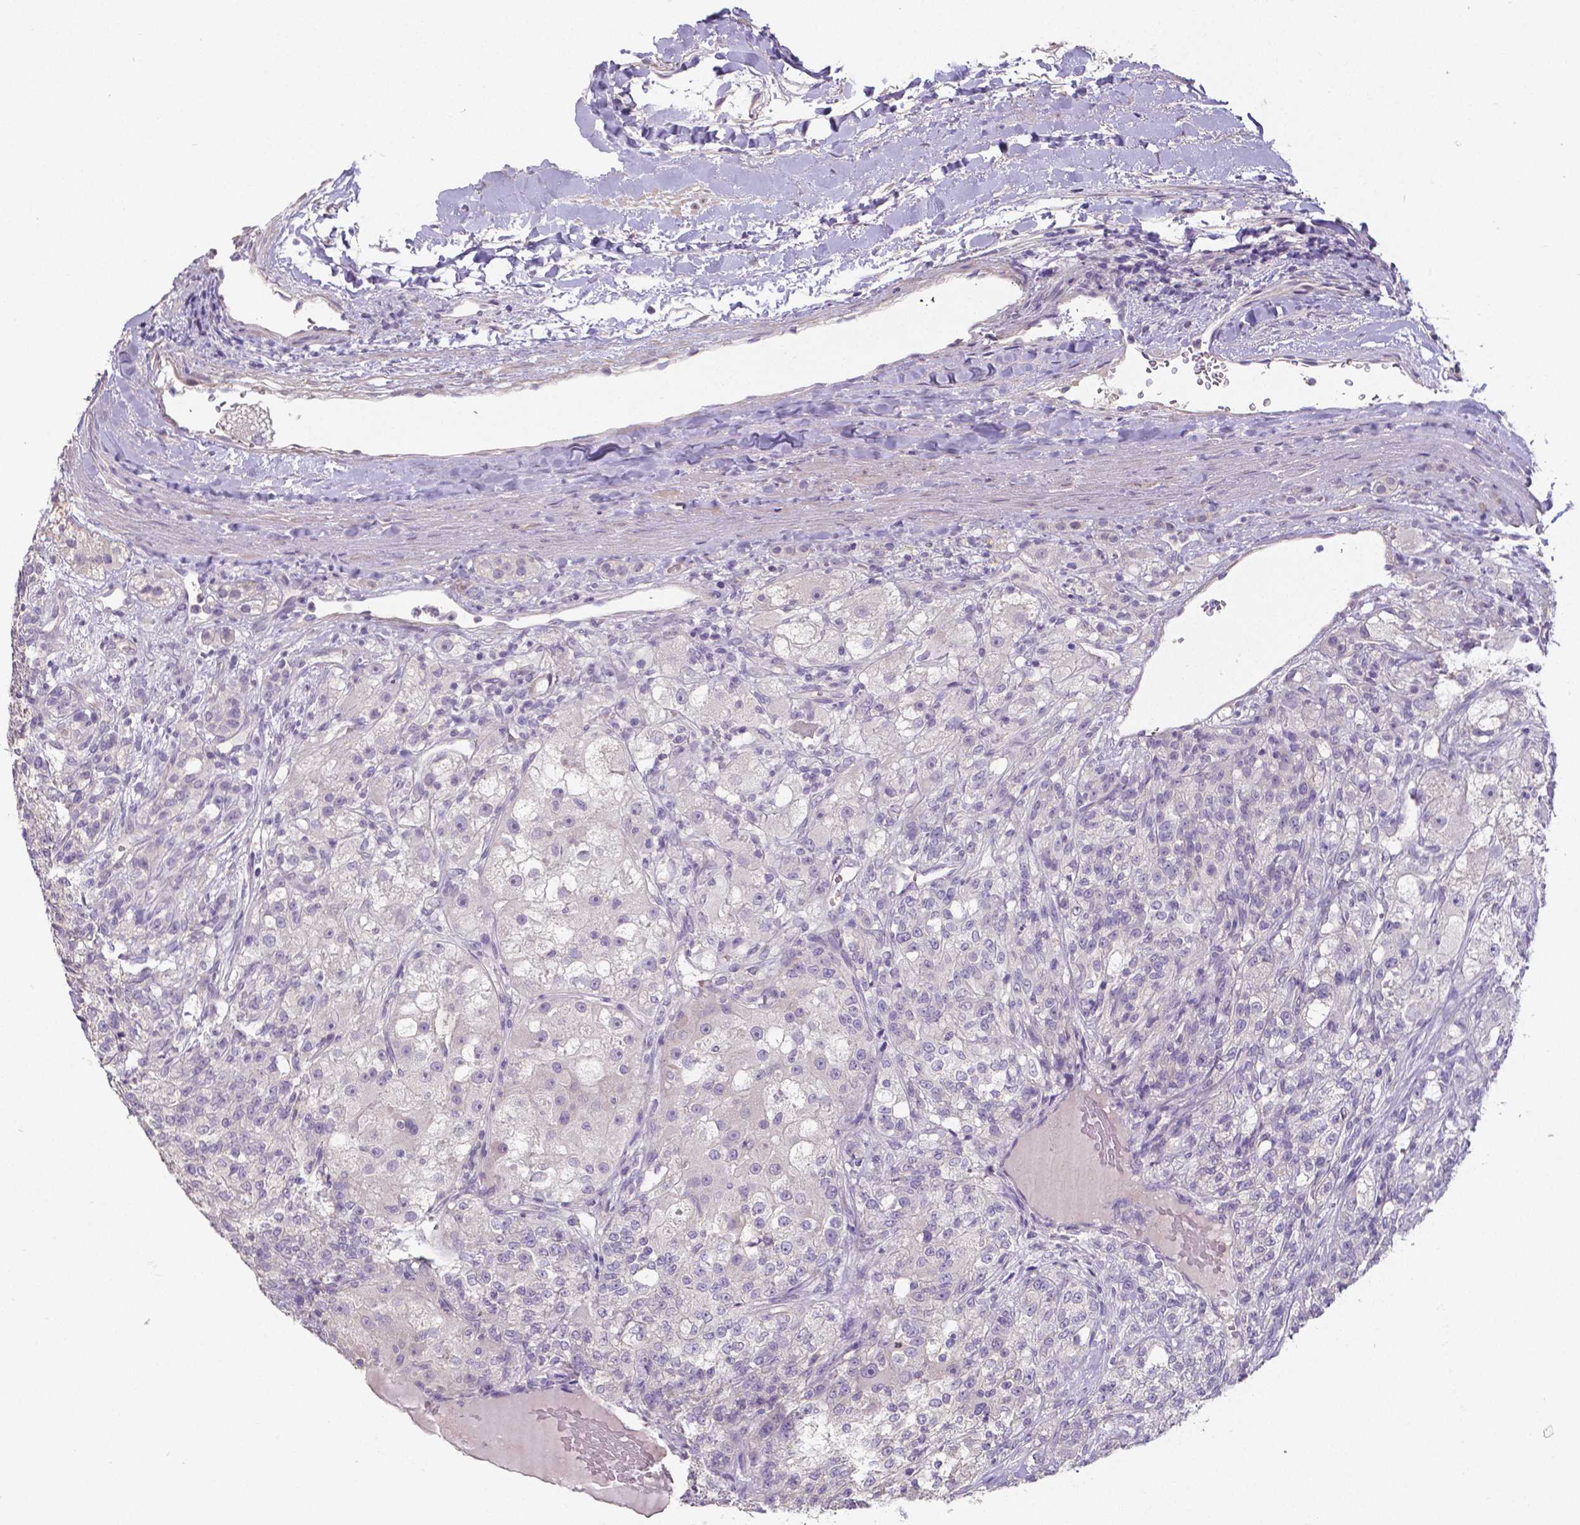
{"staining": {"intensity": "negative", "quantity": "none", "location": "none"}, "tissue": "renal cancer", "cell_type": "Tumor cells", "image_type": "cancer", "snomed": [{"axis": "morphology", "description": "Adenocarcinoma, NOS"}, {"axis": "topography", "description": "Kidney"}], "caption": "This photomicrograph is of renal adenocarcinoma stained with immunohistochemistry to label a protein in brown with the nuclei are counter-stained blue. There is no expression in tumor cells.", "gene": "CRMP1", "patient": {"sex": "female", "age": 63}}